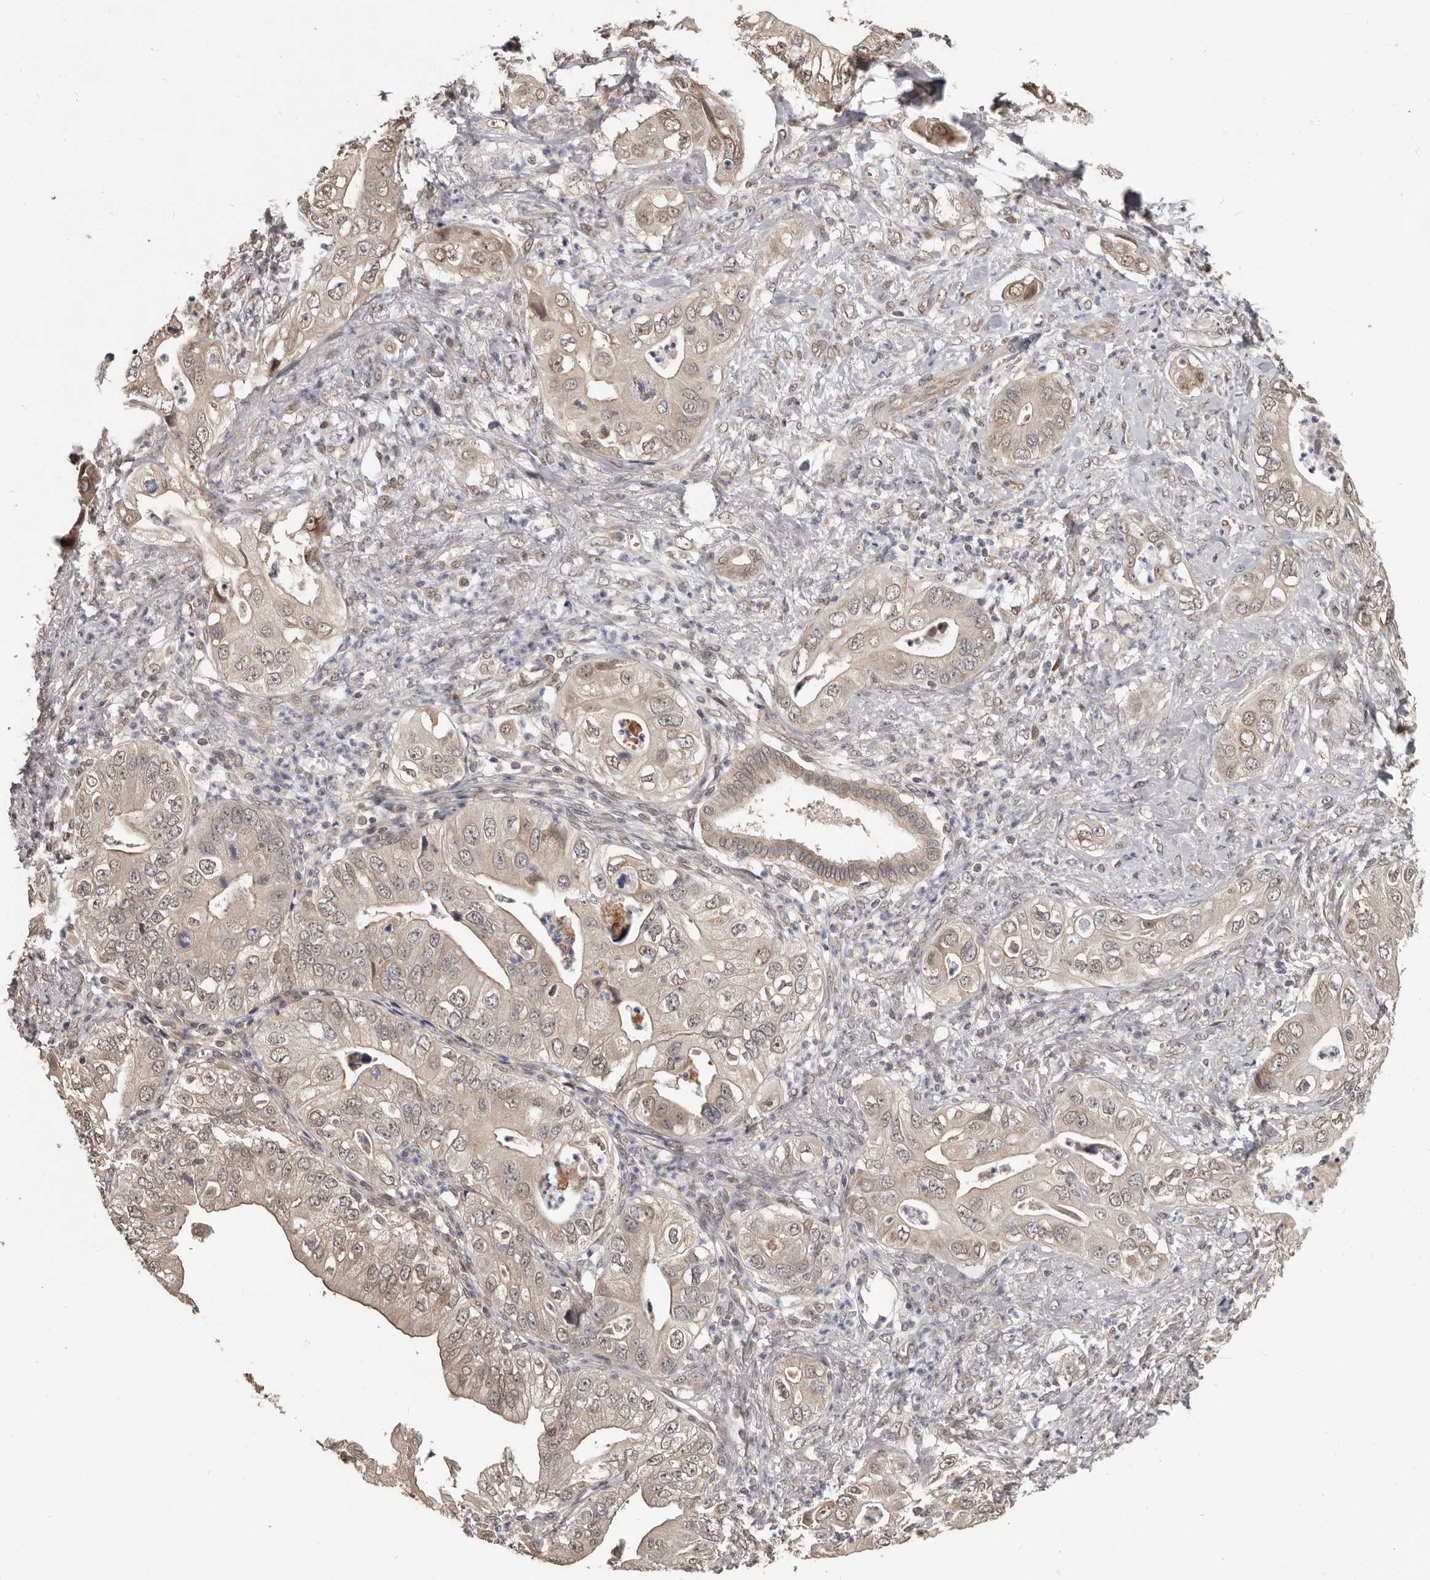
{"staining": {"intensity": "weak", "quantity": ">75%", "location": "cytoplasmic/membranous,nuclear"}, "tissue": "pancreatic cancer", "cell_type": "Tumor cells", "image_type": "cancer", "snomed": [{"axis": "morphology", "description": "Adenocarcinoma, NOS"}, {"axis": "topography", "description": "Pancreas"}], "caption": "An image showing weak cytoplasmic/membranous and nuclear positivity in about >75% of tumor cells in adenocarcinoma (pancreatic), as visualized by brown immunohistochemical staining.", "gene": "ZFP14", "patient": {"sex": "female", "age": 78}}